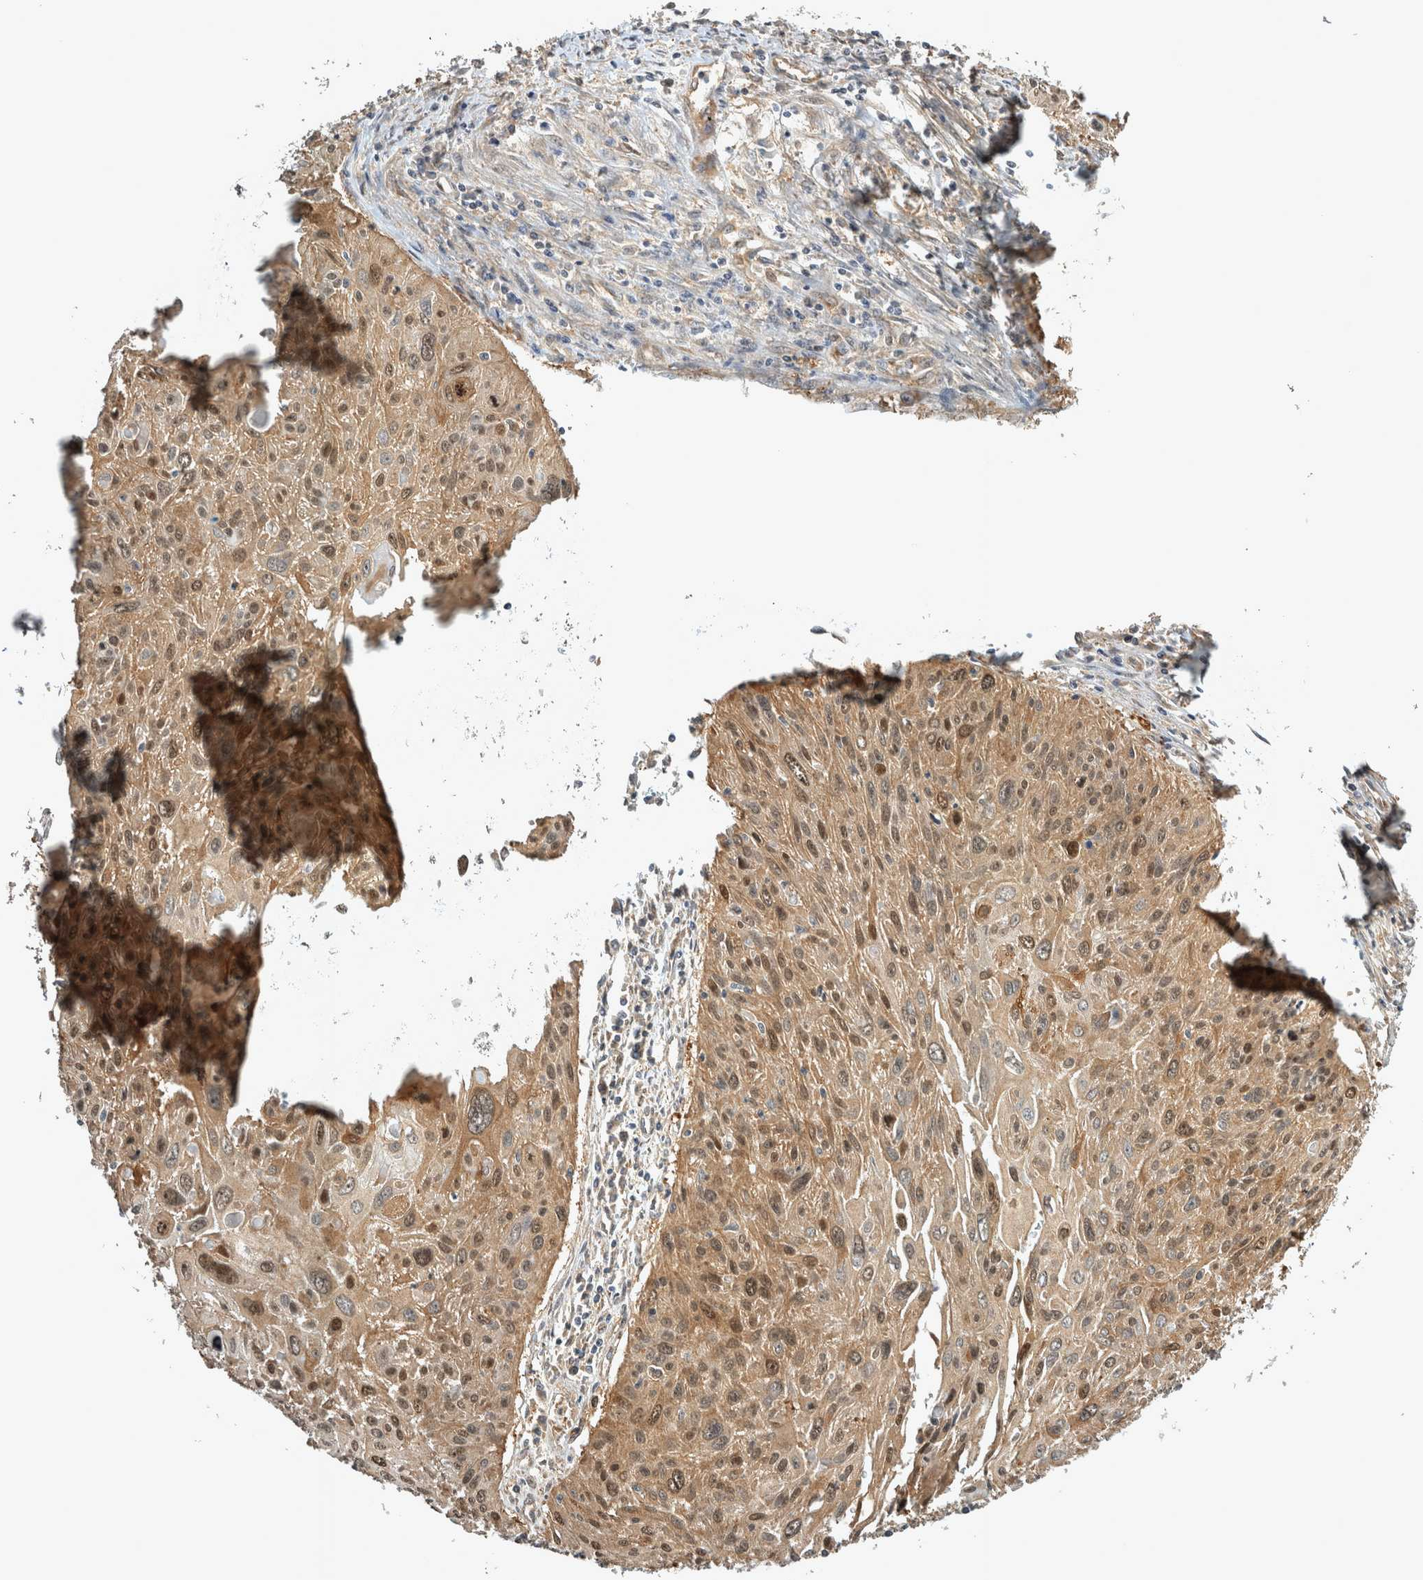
{"staining": {"intensity": "moderate", "quantity": ">75%", "location": "cytoplasmic/membranous,nuclear"}, "tissue": "cervical cancer", "cell_type": "Tumor cells", "image_type": "cancer", "snomed": [{"axis": "morphology", "description": "Squamous cell carcinoma, NOS"}, {"axis": "topography", "description": "Cervix"}], "caption": "Immunohistochemistry (IHC) image of human cervical squamous cell carcinoma stained for a protein (brown), which shows medium levels of moderate cytoplasmic/membranous and nuclear staining in about >75% of tumor cells.", "gene": "TRMT61B", "patient": {"sex": "female", "age": 51}}